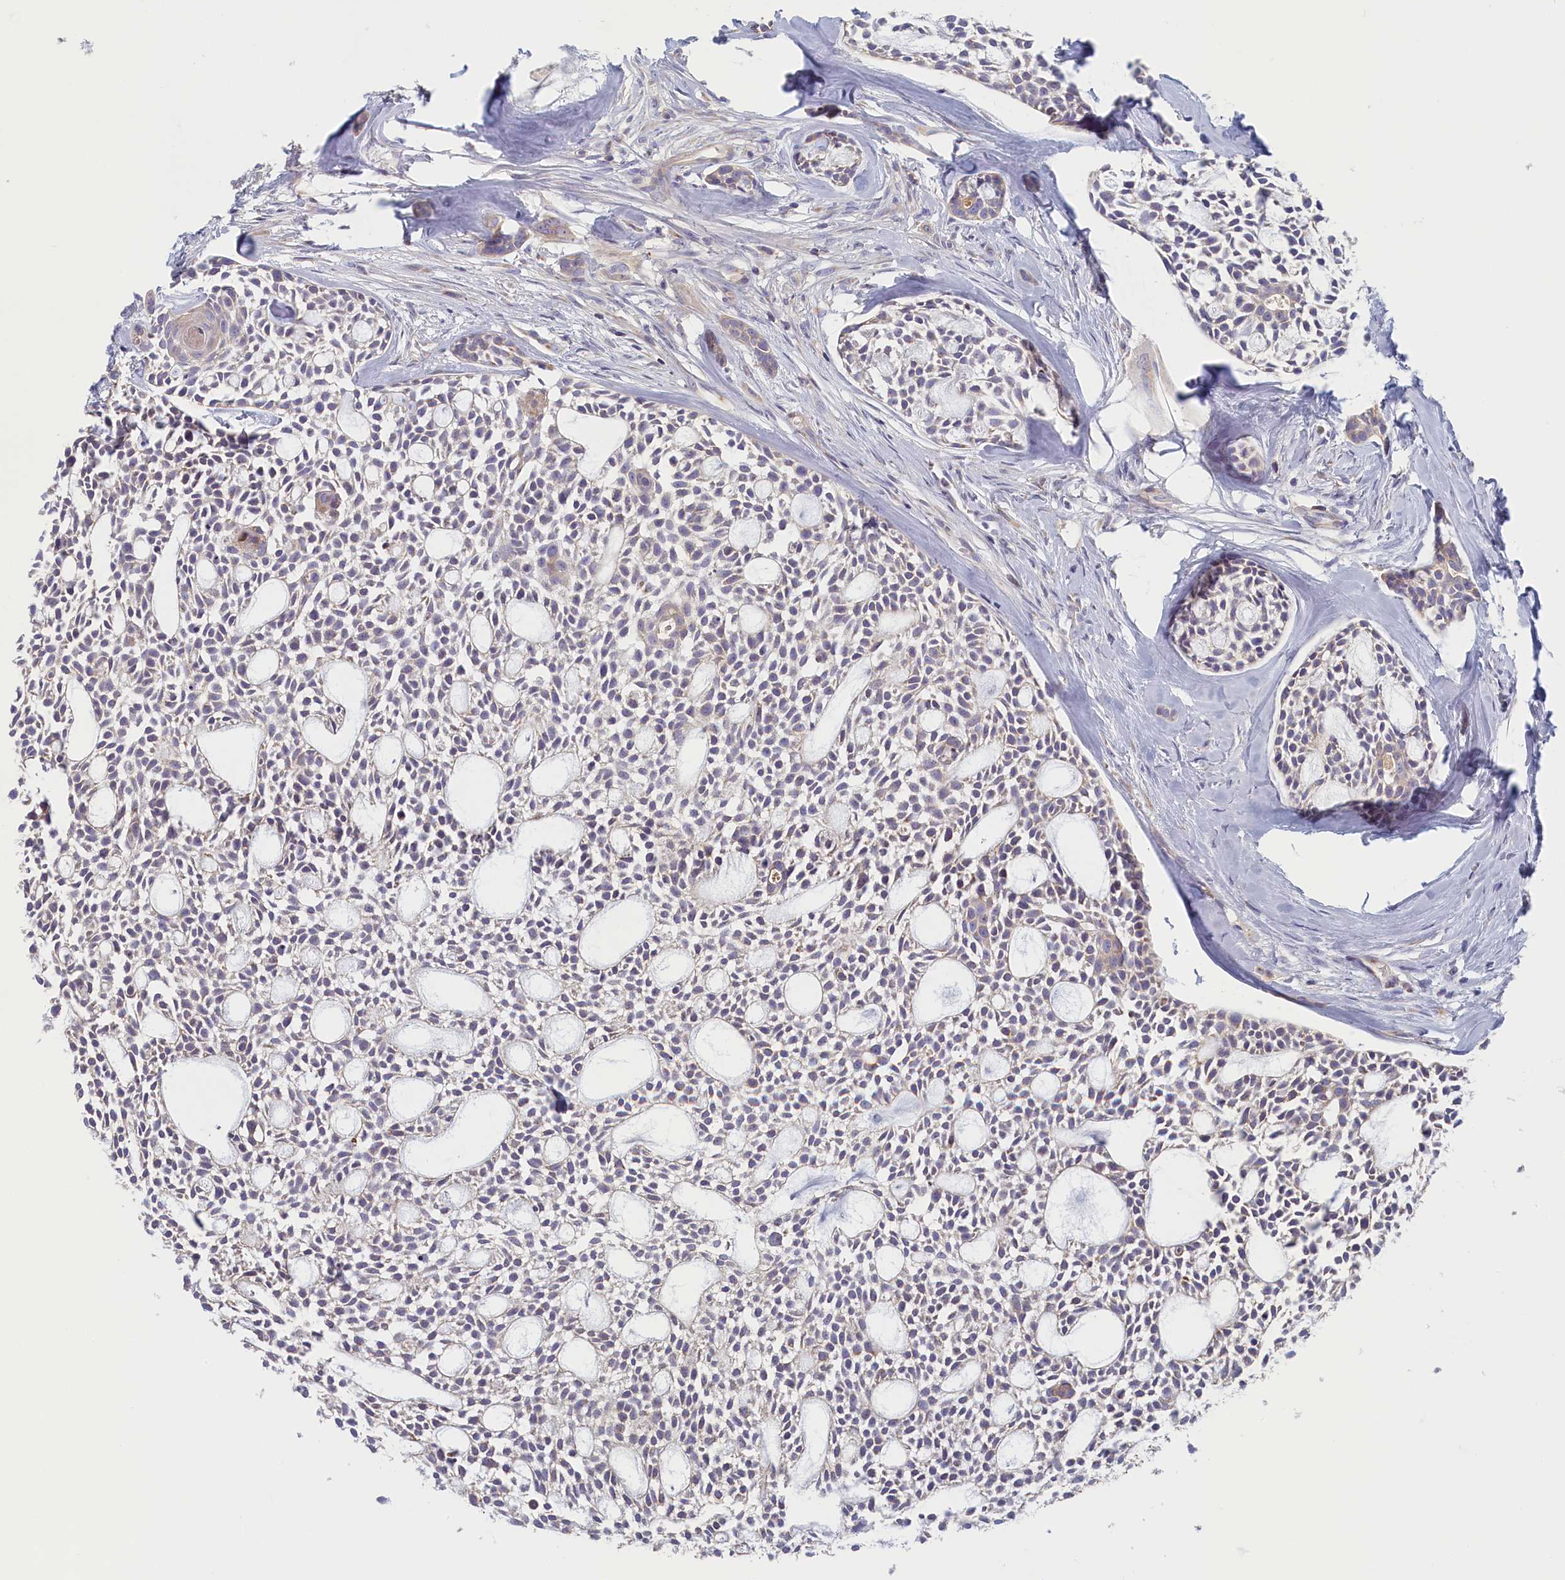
{"staining": {"intensity": "negative", "quantity": "none", "location": "none"}, "tissue": "head and neck cancer", "cell_type": "Tumor cells", "image_type": "cancer", "snomed": [{"axis": "morphology", "description": "Adenocarcinoma, NOS"}, {"axis": "topography", "description": "Subcutis"}, {"axis": "topography", "description": "Head-Neck"}], "caption": "The histopathology image displays no significant expression in tumor cells of head and neck cancer.", "gene": "STX16", "patient": {"sex": "female", "age": 73}}